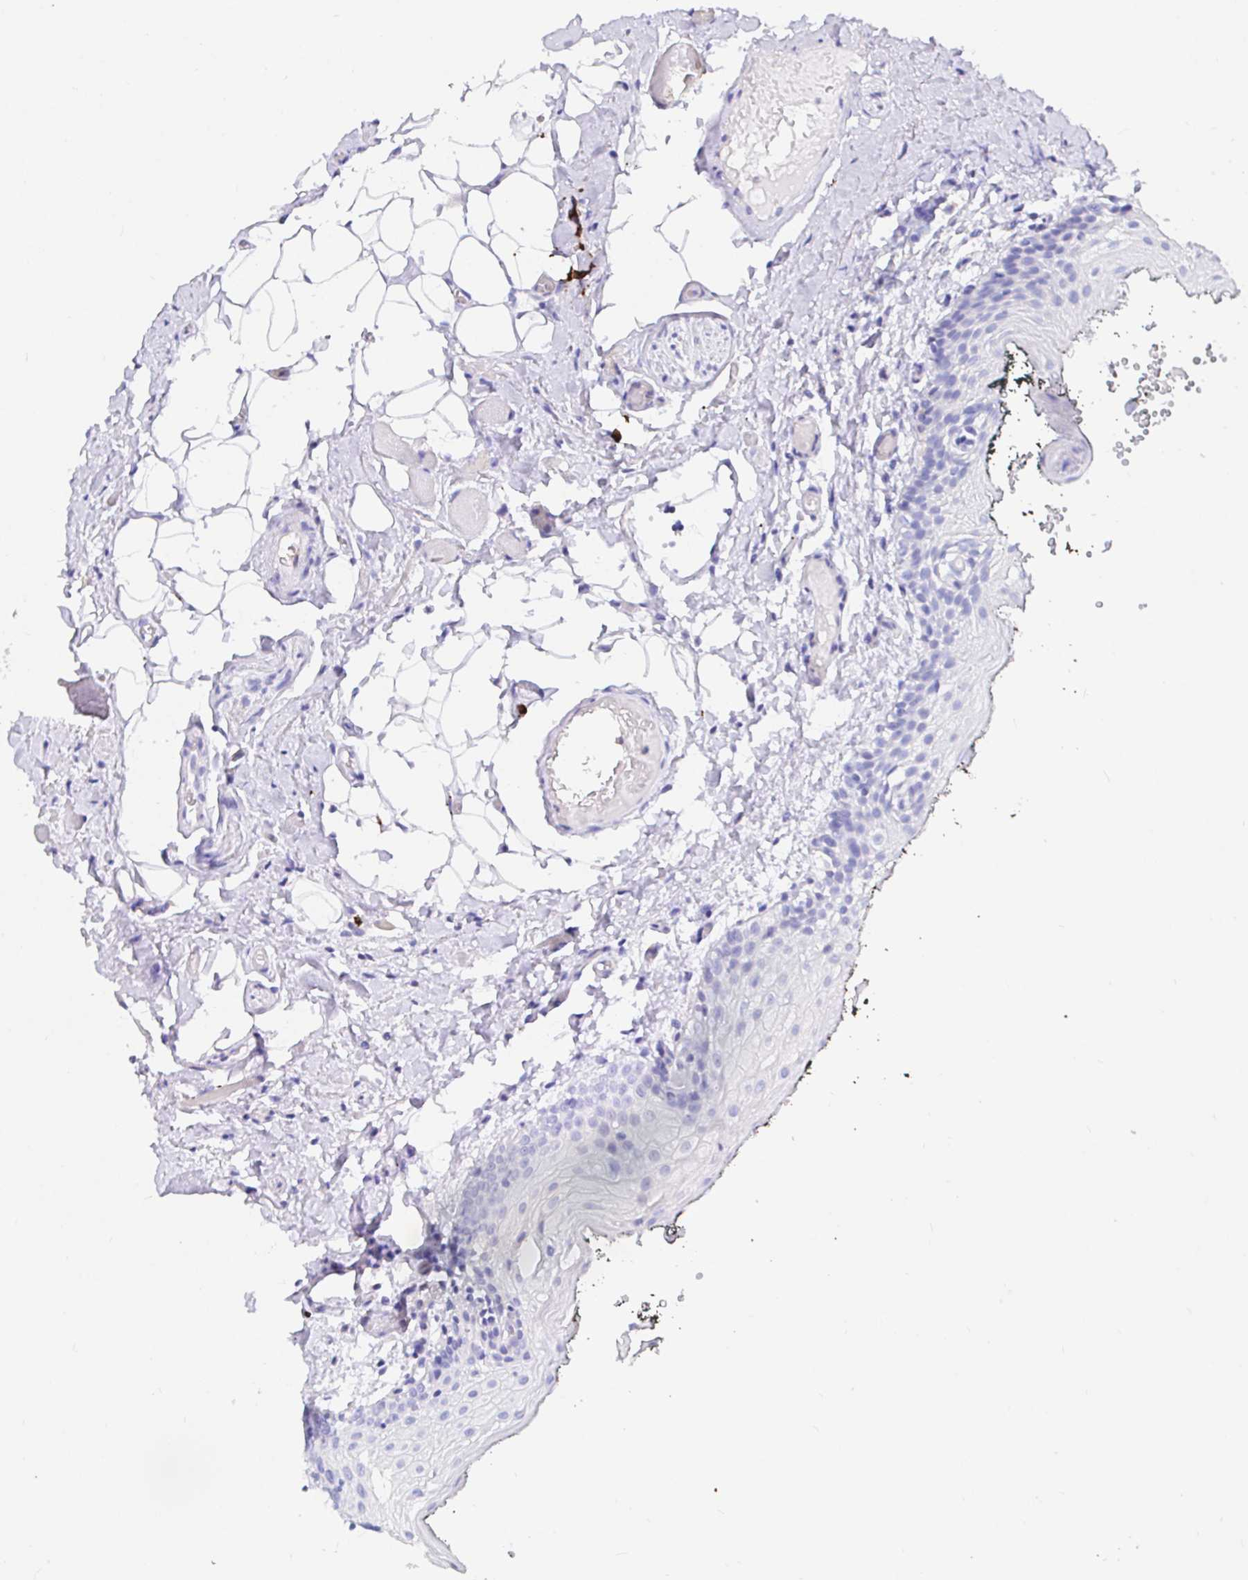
{"staining": {"intensity": "negative", "quantity": "none", "location": "none"}, "tissue": "oral mucosa", "cell_type": "Squamous epithelial cells", "image_type": "normal", "snomed": [{"axis": "morphology", "description": "Normal tissue, NOS"}, {"axis": "morphology", "description": "Squamous cell carcinoma, NOS"}, {"axis": "topography", "description": "Oral tissue"}, {"axis": "topography", "description": "Head-Neck"}], "caption": "Squamous epithelial cells are negative for protein expression in benign human oral mucosa. (Brightfield microscopy of DAB (3,3'-diaminobenzidine) IHC at high magnification).", "gene": "CCDC62", "patient": {"sex": "male", "age": 58}}